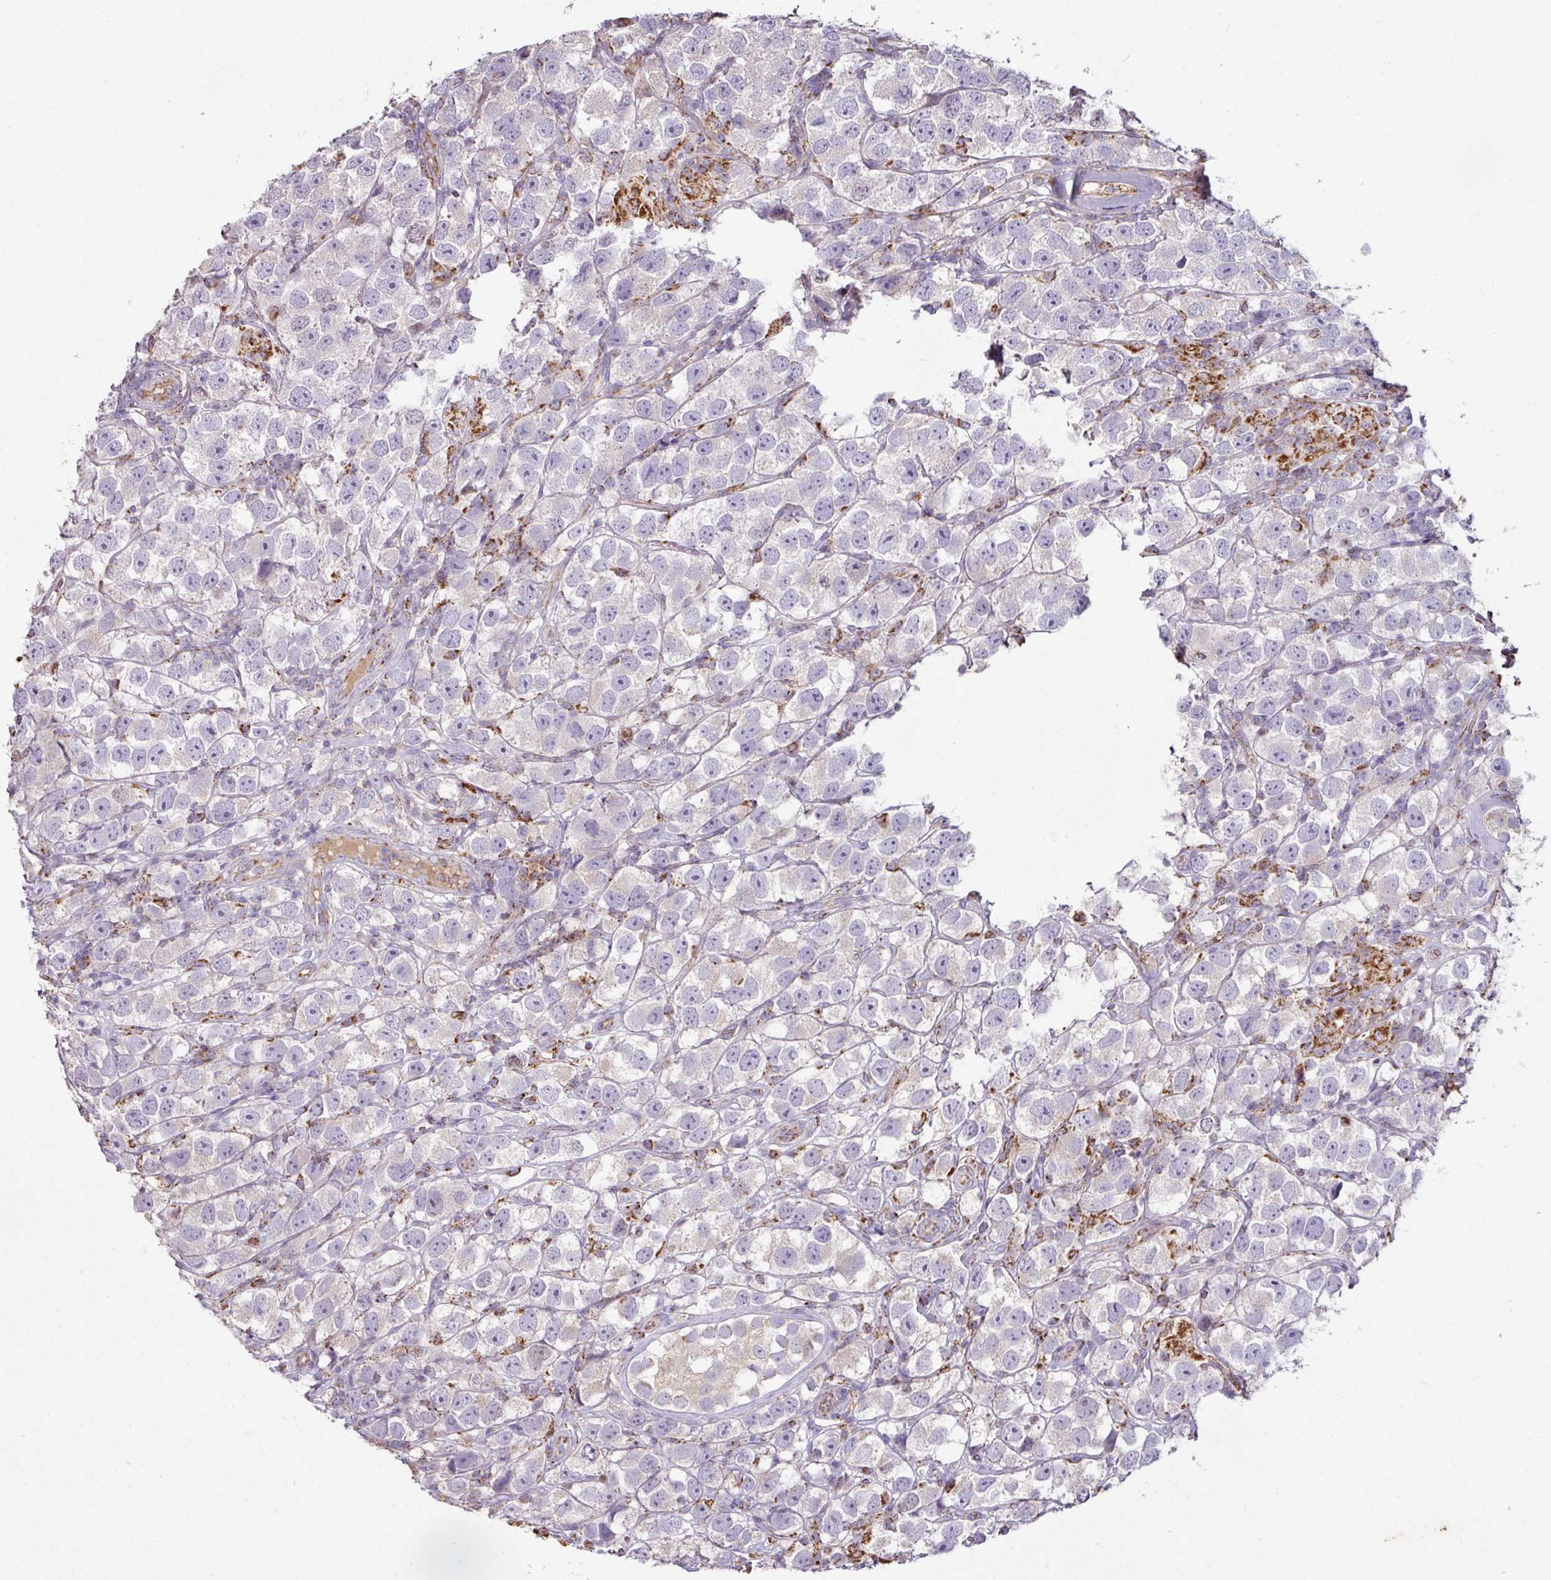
{"staining": {"intensity": "negative", "quantity": "none", "location": "none"}, "tissue": "testis cancer", "cell_type": "Tumor cells", "image_type": "cancer", "snomed": [{"axis": "morphology", "description": "Seminoma, NOS"}, {"axis": "topography", "description": "Testis"}], "caption": "Testis cancer (seminoma) was stained to show a protein in brown. There is no significant positivity in tumor cells. (Stains: DAB immunohistochemistry with hematoxylin counter stain, Microscopy: brightfield microscopy at high magnification).", "gene": "SQOR", "patient": {"sex": "male", "age": 26}}